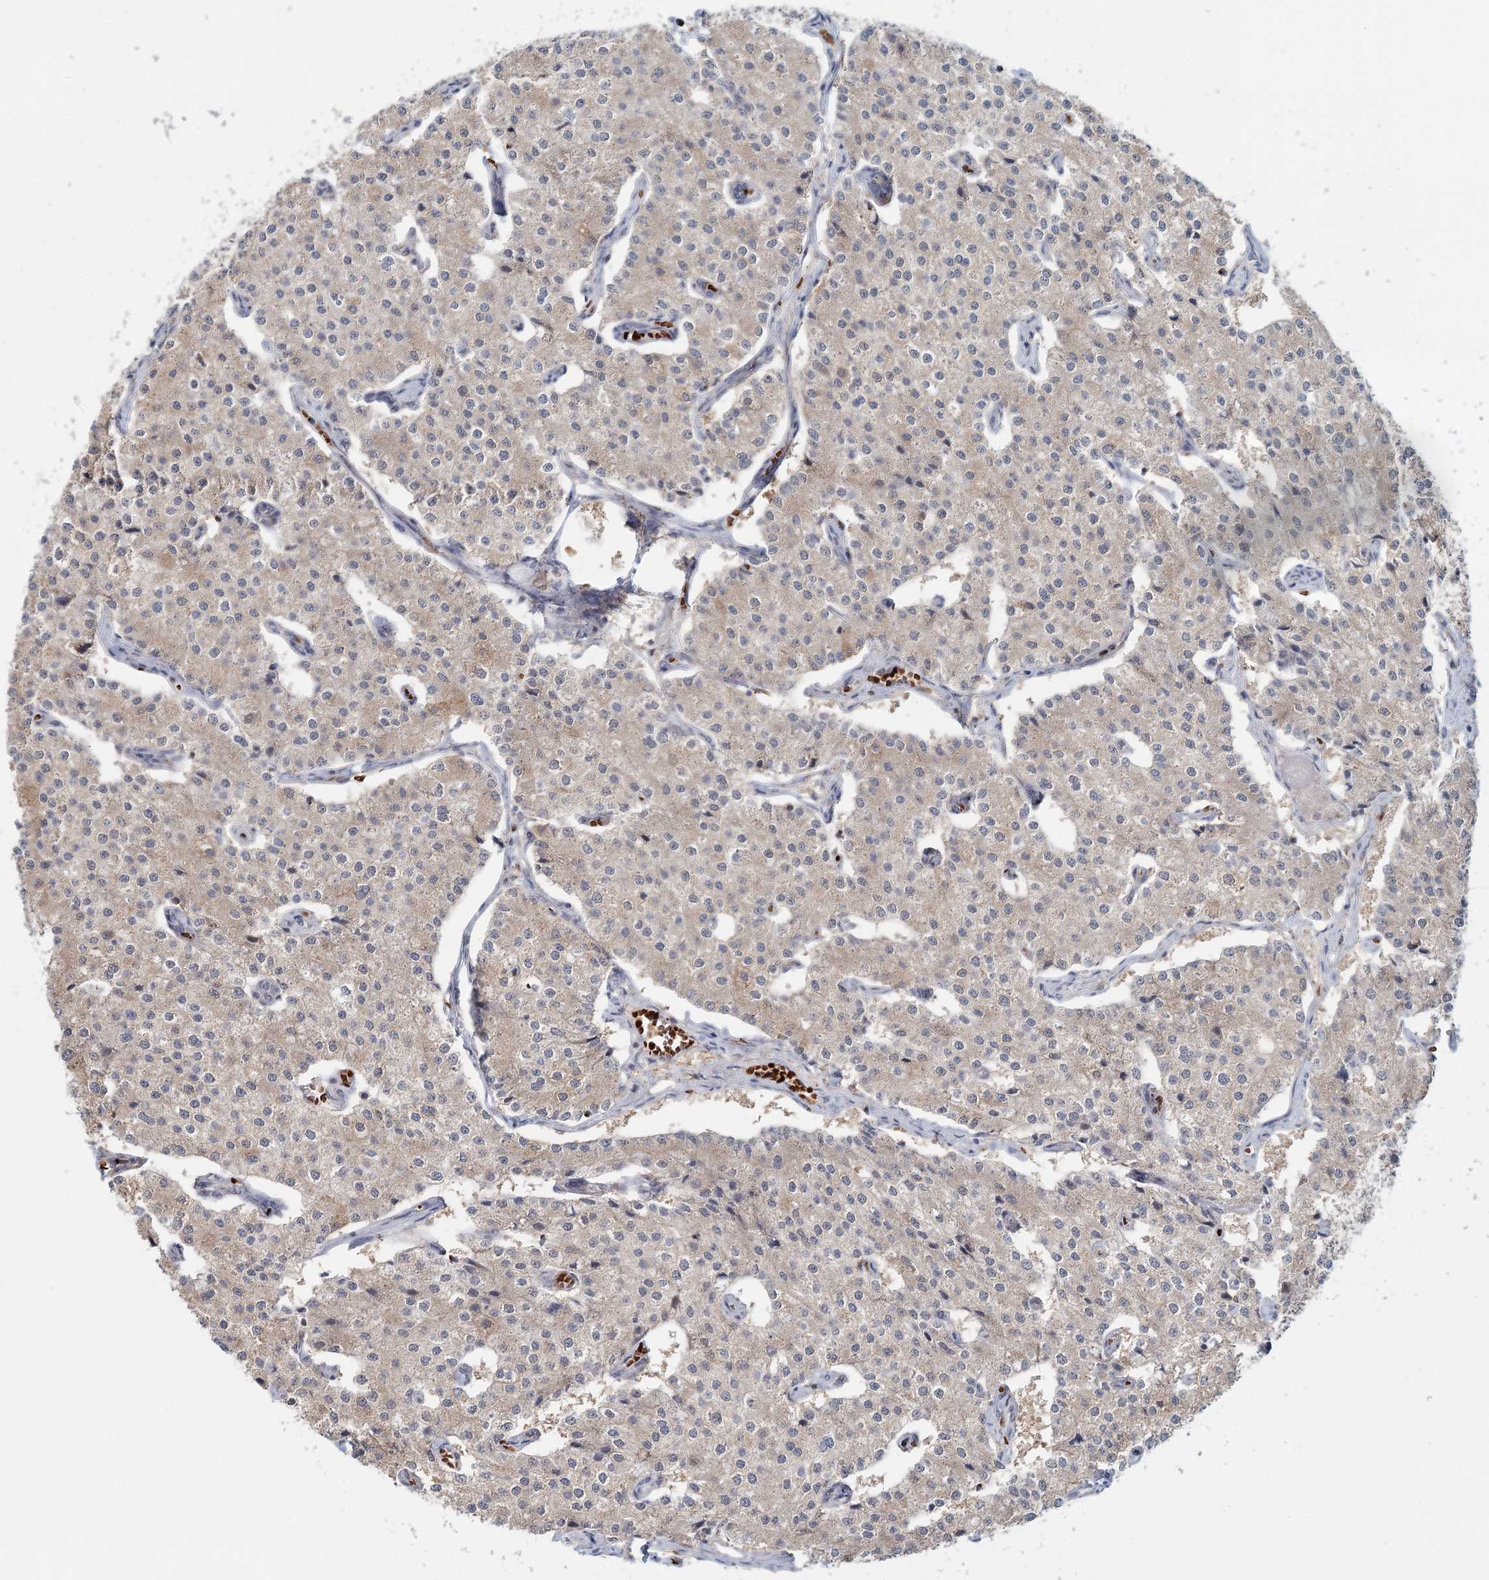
{"staining": {"intensity": "weak", "quantity": "25%-75%", "location": "cytoplasmic/membranous"}, "tissue": "carcinoid", "cell_type": "Tumor cells", "image_type": "cancer", "snomed": [{"axis": "morphology", "description": "Carcinoid, malignant, NOS"}, {"axis": "topography", "description": "Colon"}], "caption": "Weak cytoplasmic/membranous staining is appreciated in about 25%-75% of tumor cells in carcinoid.", "gene": "ADK", "patient": {"sex": "female", "age": 52}}